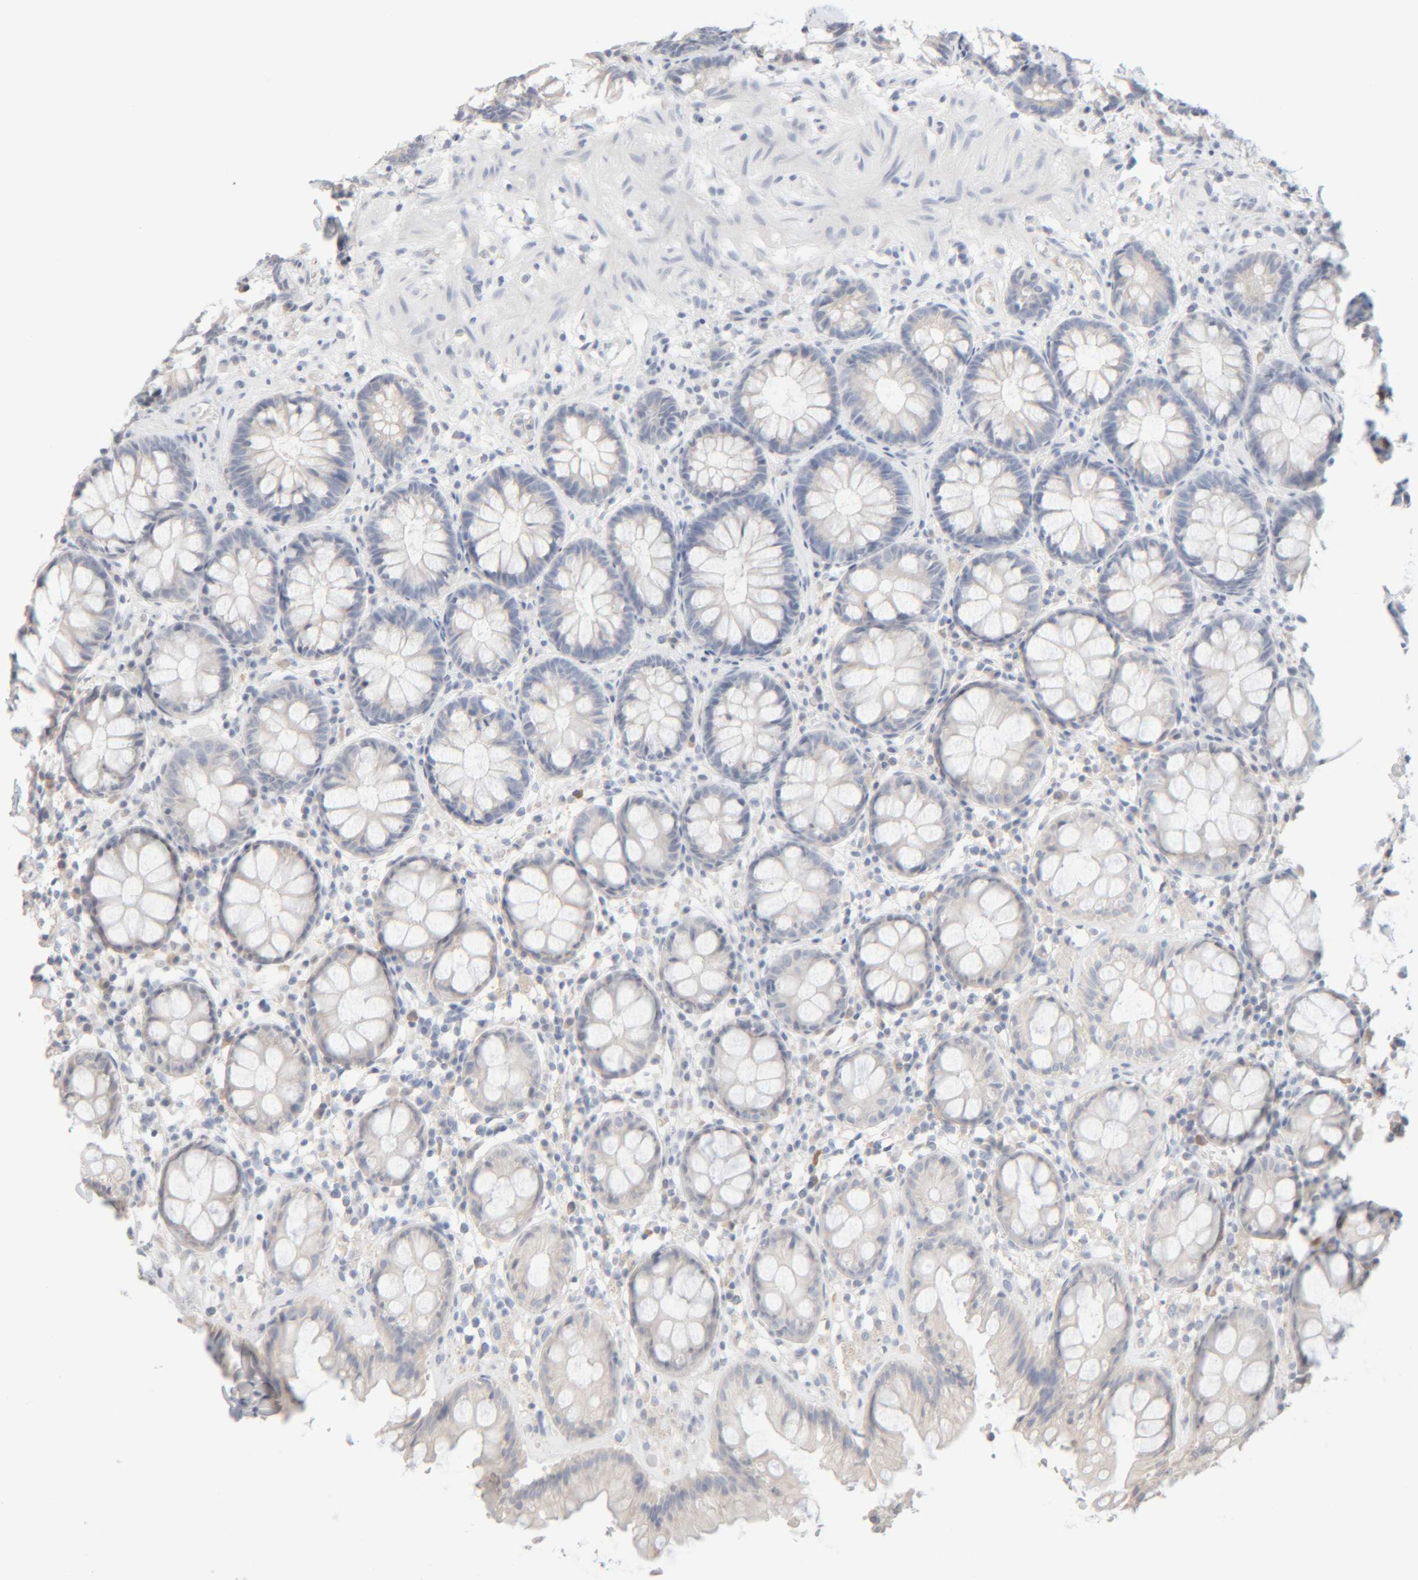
{"staining": {"intensity": "negative", "quantity": "none", "location": "none"}, "tissue": "rectum", "cell_type": "Glandular cells", "image_type": "normal", "snomed": [{"axis": "morphology", "description": "Normal tissue, NOS"}, {"axis": "topography", "description": "Rectum"}], "caption": "Glandular cells show no significant staining in unremarkable rectum. (Immunohistochemistry (ihc), brightfield microscopy, high magnification).", "gene": "RIDA", "patient": {"sex": "male", "age": 64}}